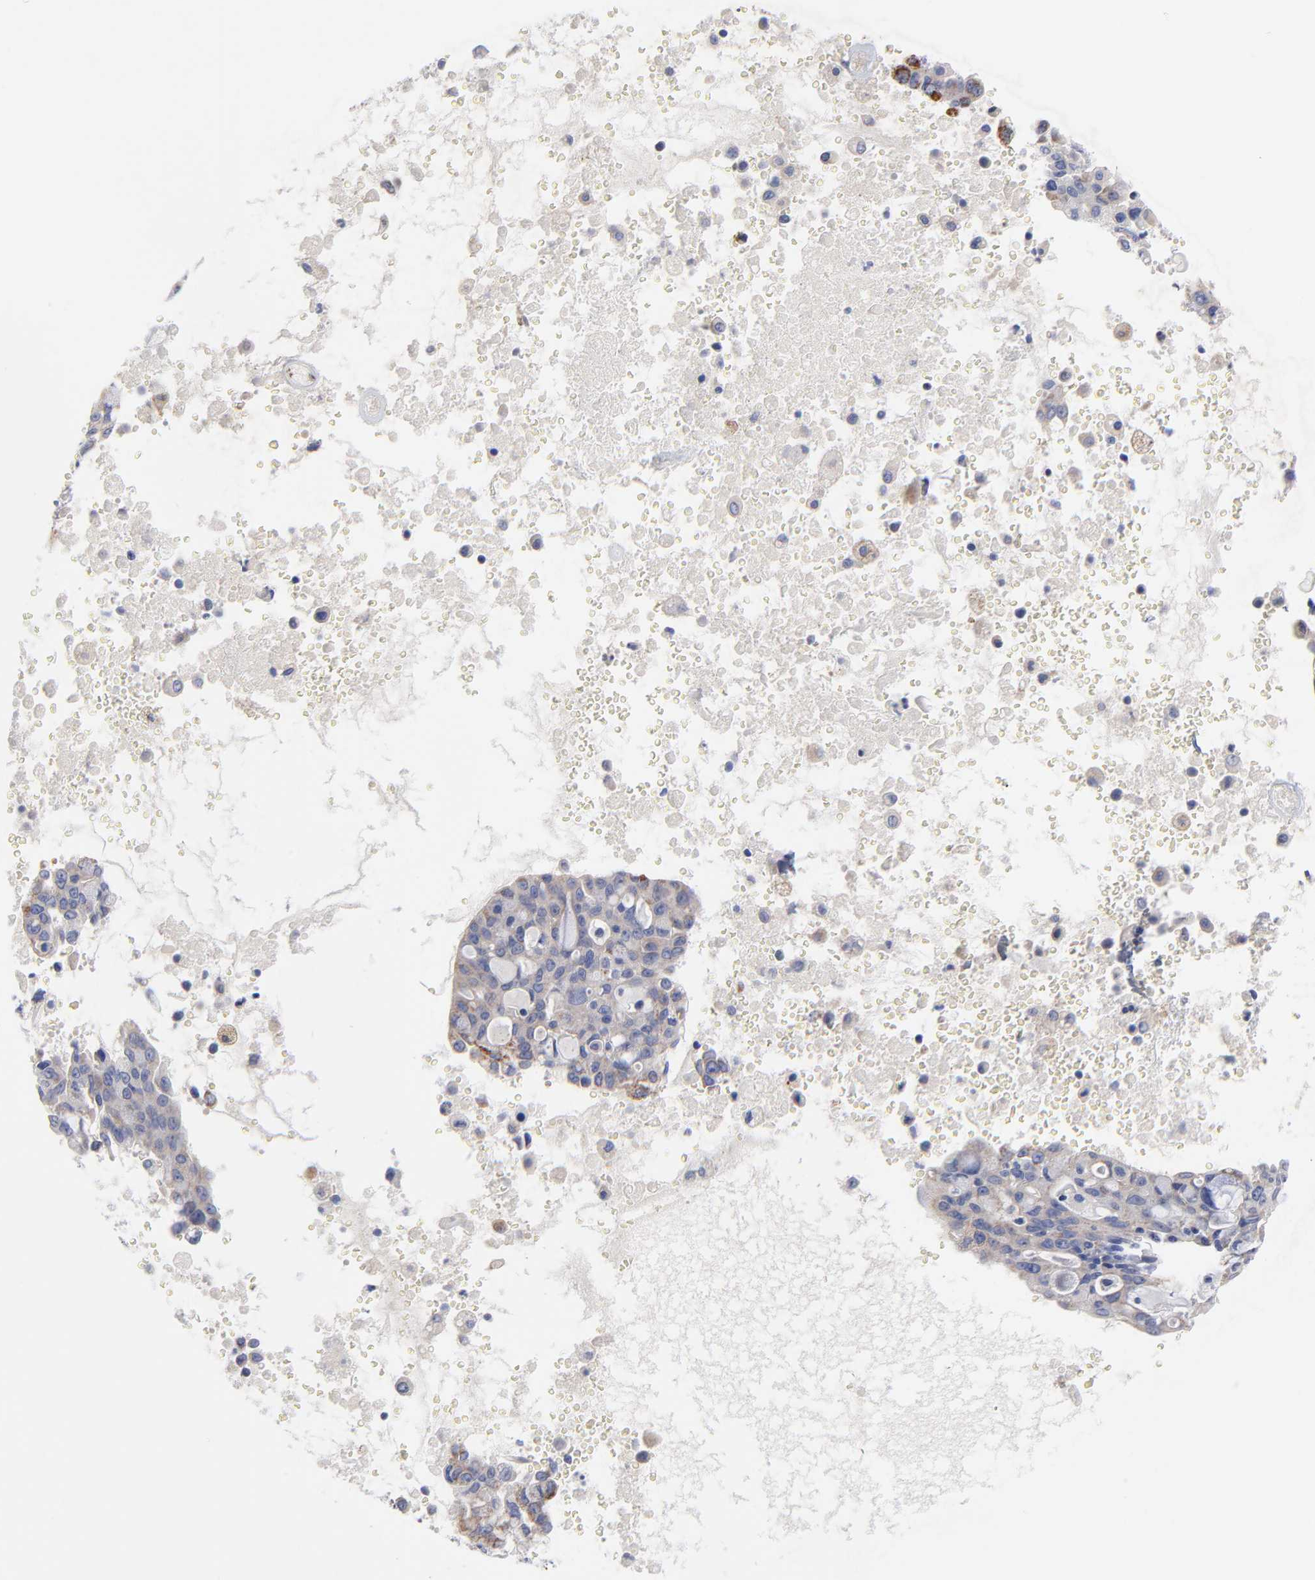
{"staining": {"intensity": "weak", "quantity": "<25%", "location": "cytoplasmic/membranous"}, "tissue": "lung cancer", "cell_type": "Tumor cells", "image_type": "cancer", "snomed": [{"axis": "morphology", "description": "Adenocarcinoma, NOS"}, {"axis": "topography", "description": "Lung"}], "caption": "Immunohistochemical staining of human adenocarcinoma (lung) demonstrates no significant staining in tumor cells.", "gene": "FBXO10", "patient": {"sex": "female", "age": 44}}